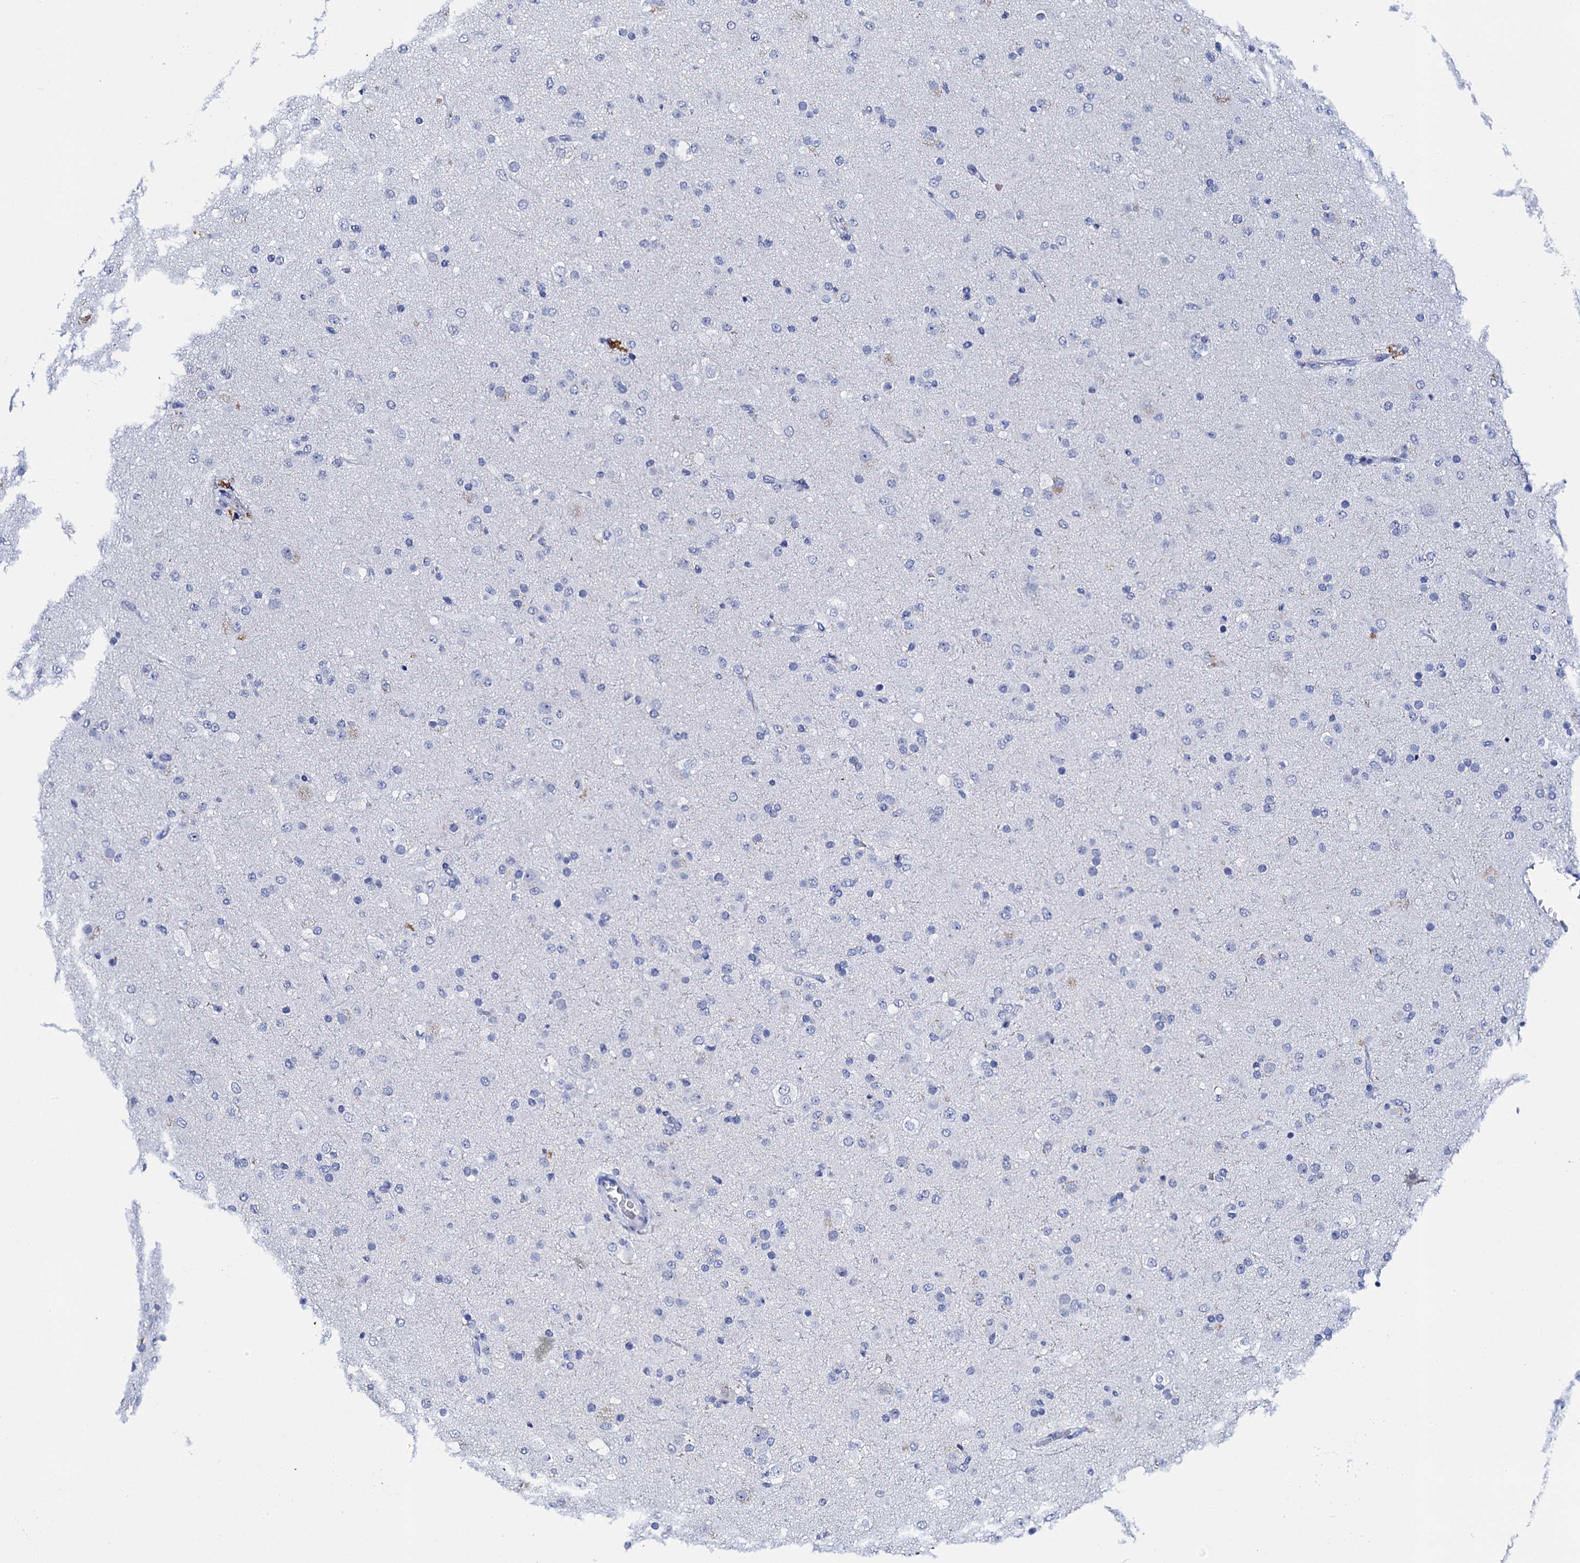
{"staining": {"intensity": "negative", "quantity": "none", "location": "none"}, "tissue": "glioma", "cell_type": "Tumor cells", "image_type": "cancer", "snomed": [{"axis": "morphology", "description": "Glioma, malignant, Low grade"}, {"axis": "topography", "description": "Brain"}], "caption": "Immunohistochemistry image of neoplastic tissue: glioma stained with DAB (3,3'-diaminobenzidine) exhibits no significant protein positivity in tumor cells. (Stains: DAB (3,3'-diaminobenzidine) immunohistochemistry with hematoxylin counter stain, Microscopy: brightfield microscopy at high magnification).", "gene": "LYPD3", "patient": {"sex": "male", "age": 65}}